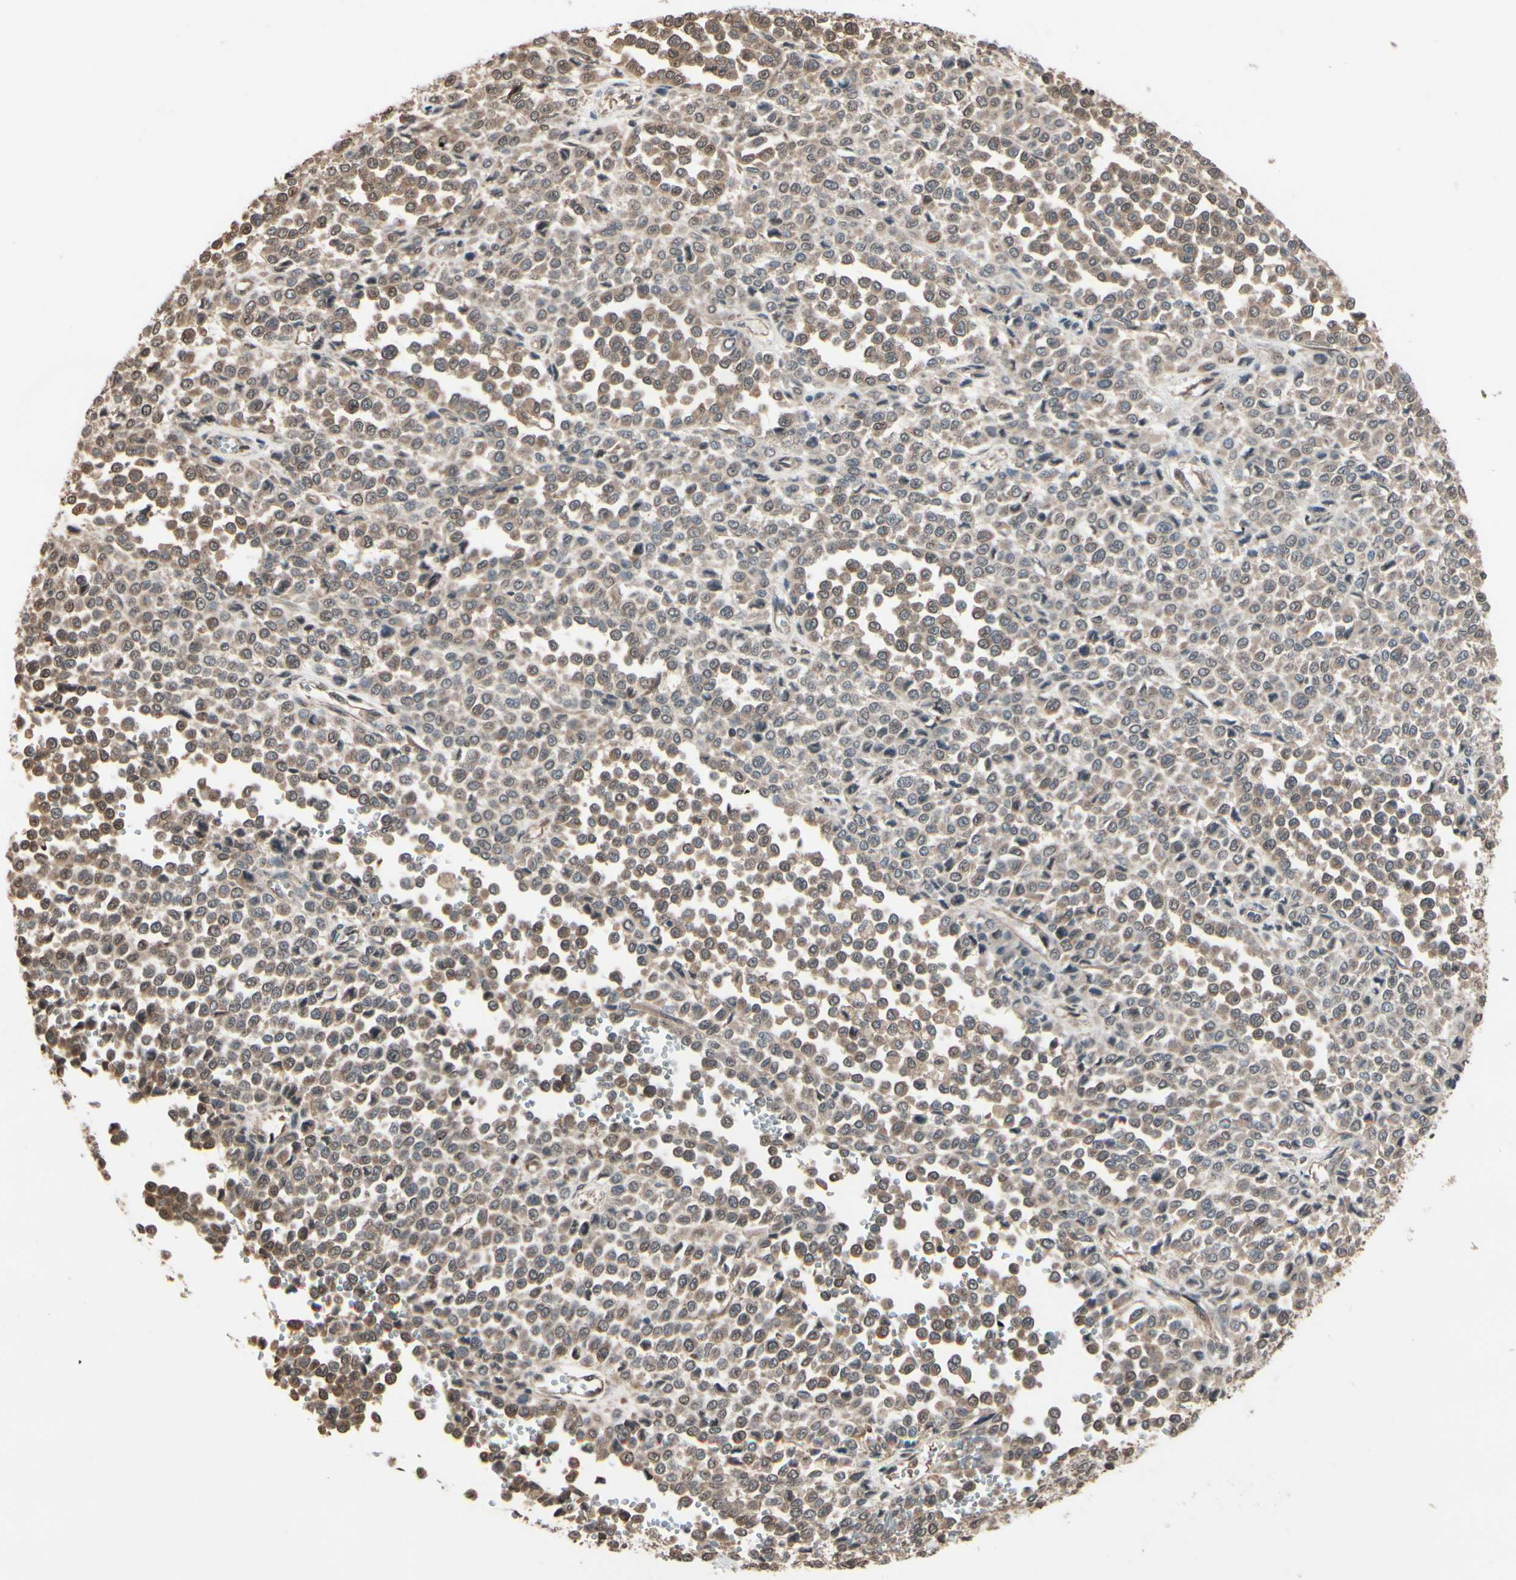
{"staining": {"intensity": "moderate", "quantity": ">75%", "location": "cytoplasmic/membranous"}, "tissue": "melanoma", "cell_type": "Tumor cells", "image_type": "cancer", "snomed": [{"axis": "morphology", "description": "Malignant melanoma, Metastatic site"}, {"axis": "topography", "description": "Pancreas"}], "caption": "Brown immunohistochemical staining in melanoma demonstrates moderate cytoplasmic/membranous staining in approximately >75% of tumor cells. (DAB (3,3'-diaminobenzidine) = brown stain, brightfield microscopy at high magnification).", "gene": "PNPLA7", "patient": {"sex": "female", "age": 30}}